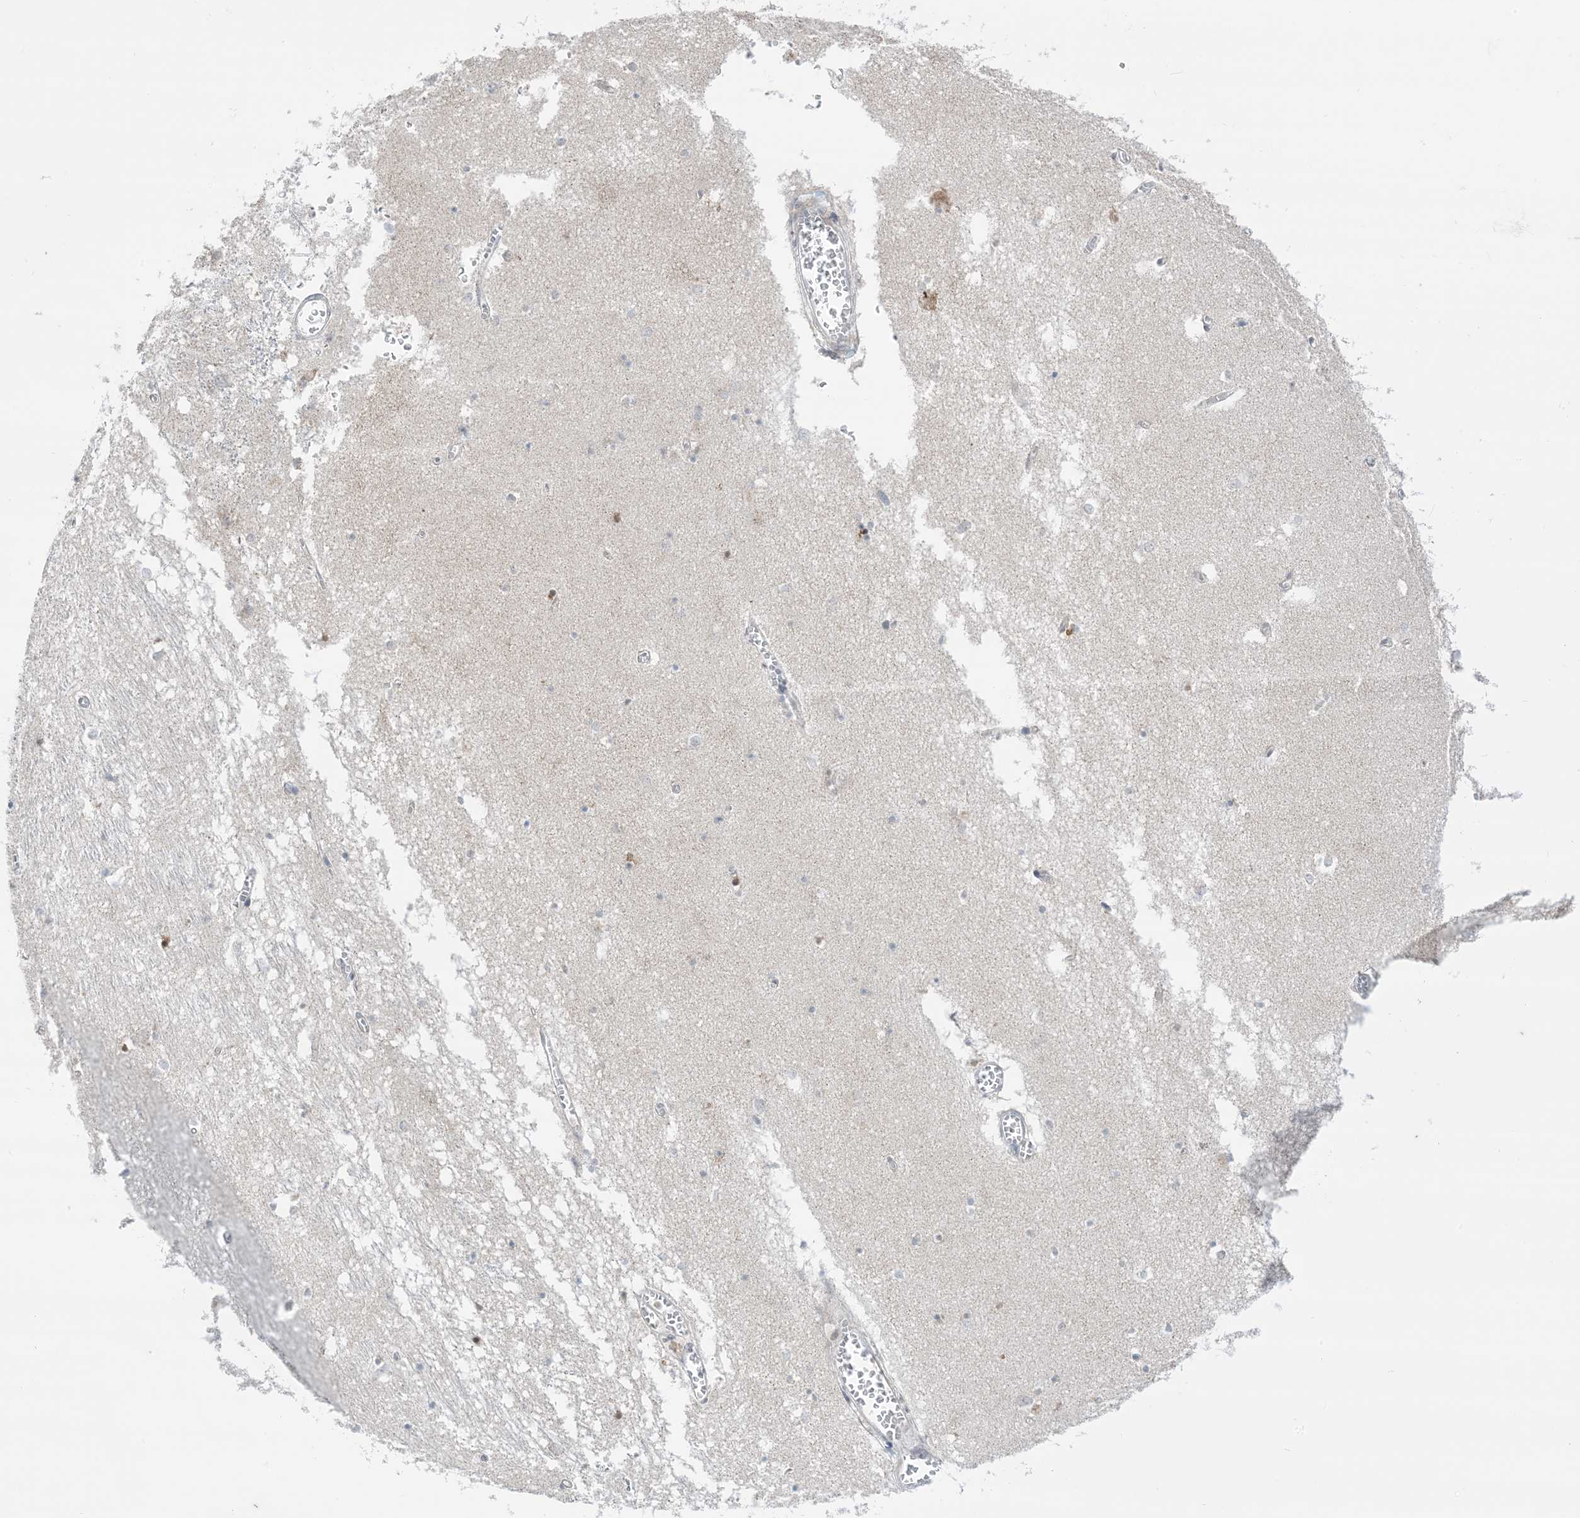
{"staining": {"intensity": "negative", "quantity": "none", "location": "none"}, "tissue": "hippocampus", "cell_type": "Glial cells", "image_type": "normal", "snomed": [{"axis": "morphology", "description": "Normal tissue, NOS"}, {"axis": "topography", "description": "Hippocampus"}], "caption": "Immunohistochemistry (IHC) histopathology image of benign human hippocampus stained for a protein (brown), which exhibits no positivity in glial cells. Brightfield microscopy of immunohistochemistry stained with DAB (3,3'-diaminobenzidine) (brown) and hematoxylin (blue), captured at high magnification.", "gene": "TFPT", "patient": {"sex": "male", "age": 70}}